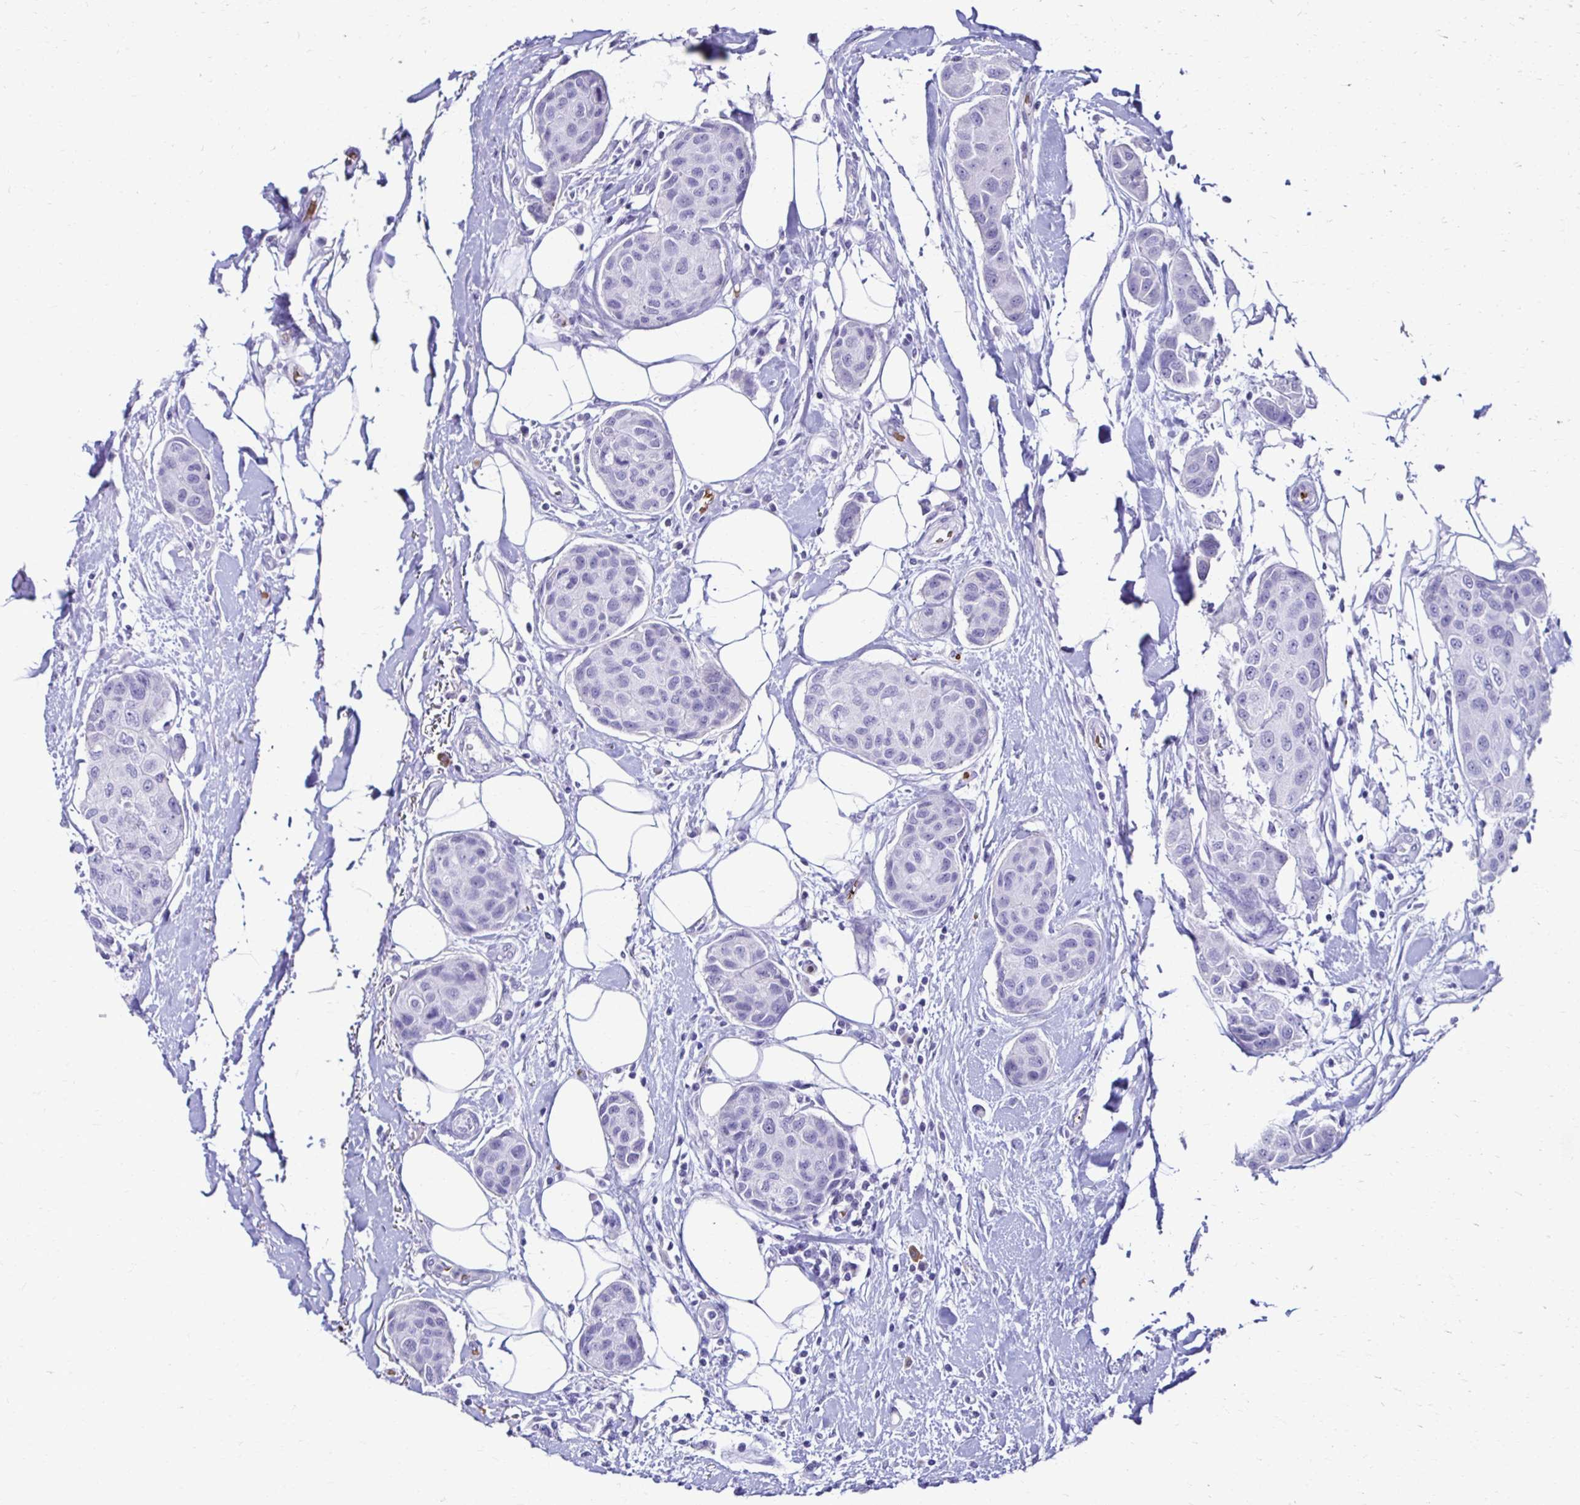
{"staining": {"intensity": "negative", "quantity": "none", "location": "none"}, "tissue": "breast cancer", "cell_type": "Tumor cells", "image_type": "cancer", "snomed": [{"axis": "morphology", "description": "Duct carcinoma"}, {"axis": "topography", "description": "Breast"}, {"axis": "topography", "description": "Lymph node"}], "caption": "Immunohistochemistry (IHC) micrograph of breast intraductal carcinoma stained for a protein (brown), which exhibits no positivity in tumor cells.", "gene": "RHBDL3", "patient": {"sex": "female", "age": 80}}